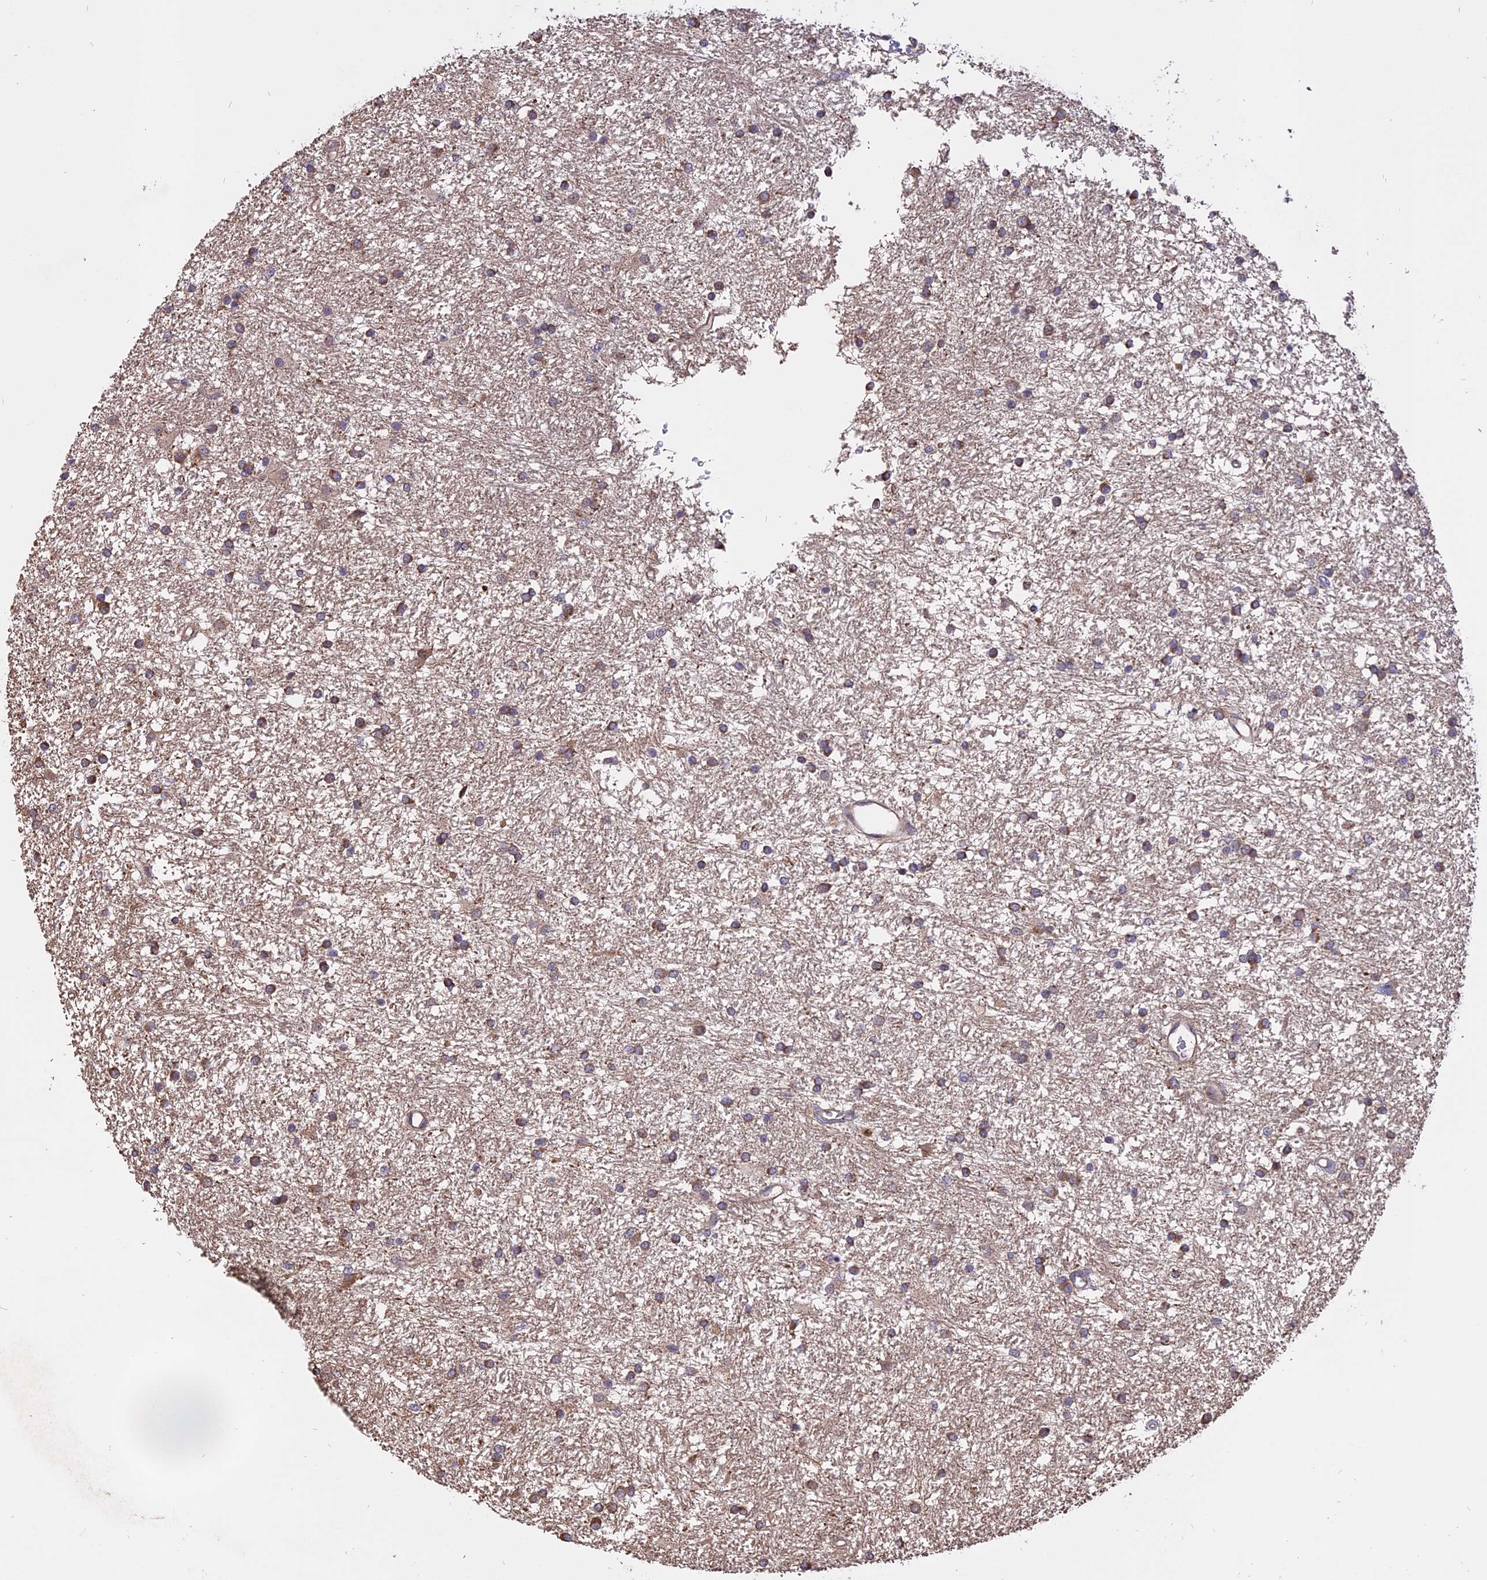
{"staining": {"intensity": "moderate", "quantity": "25%-75%", "location": "cytoplasmic/membranous"}, "tissue": "glioma", "cell_type": "Tumor cells", "image_type": "cancer", "snomed": [{"axis": "morphology", "description": "Glioma, malignant, High grade"}, {"axis": "topography", "description": "Brain"}], "caption": "Tumor cells show medium levels of moderate cytoplasmic/membranous positivity in approximately 25%-75% of cells in malignant glioma (high-grade).", "gene": "CARMIL2", "patient": {"sex": "male", "age": 77}}